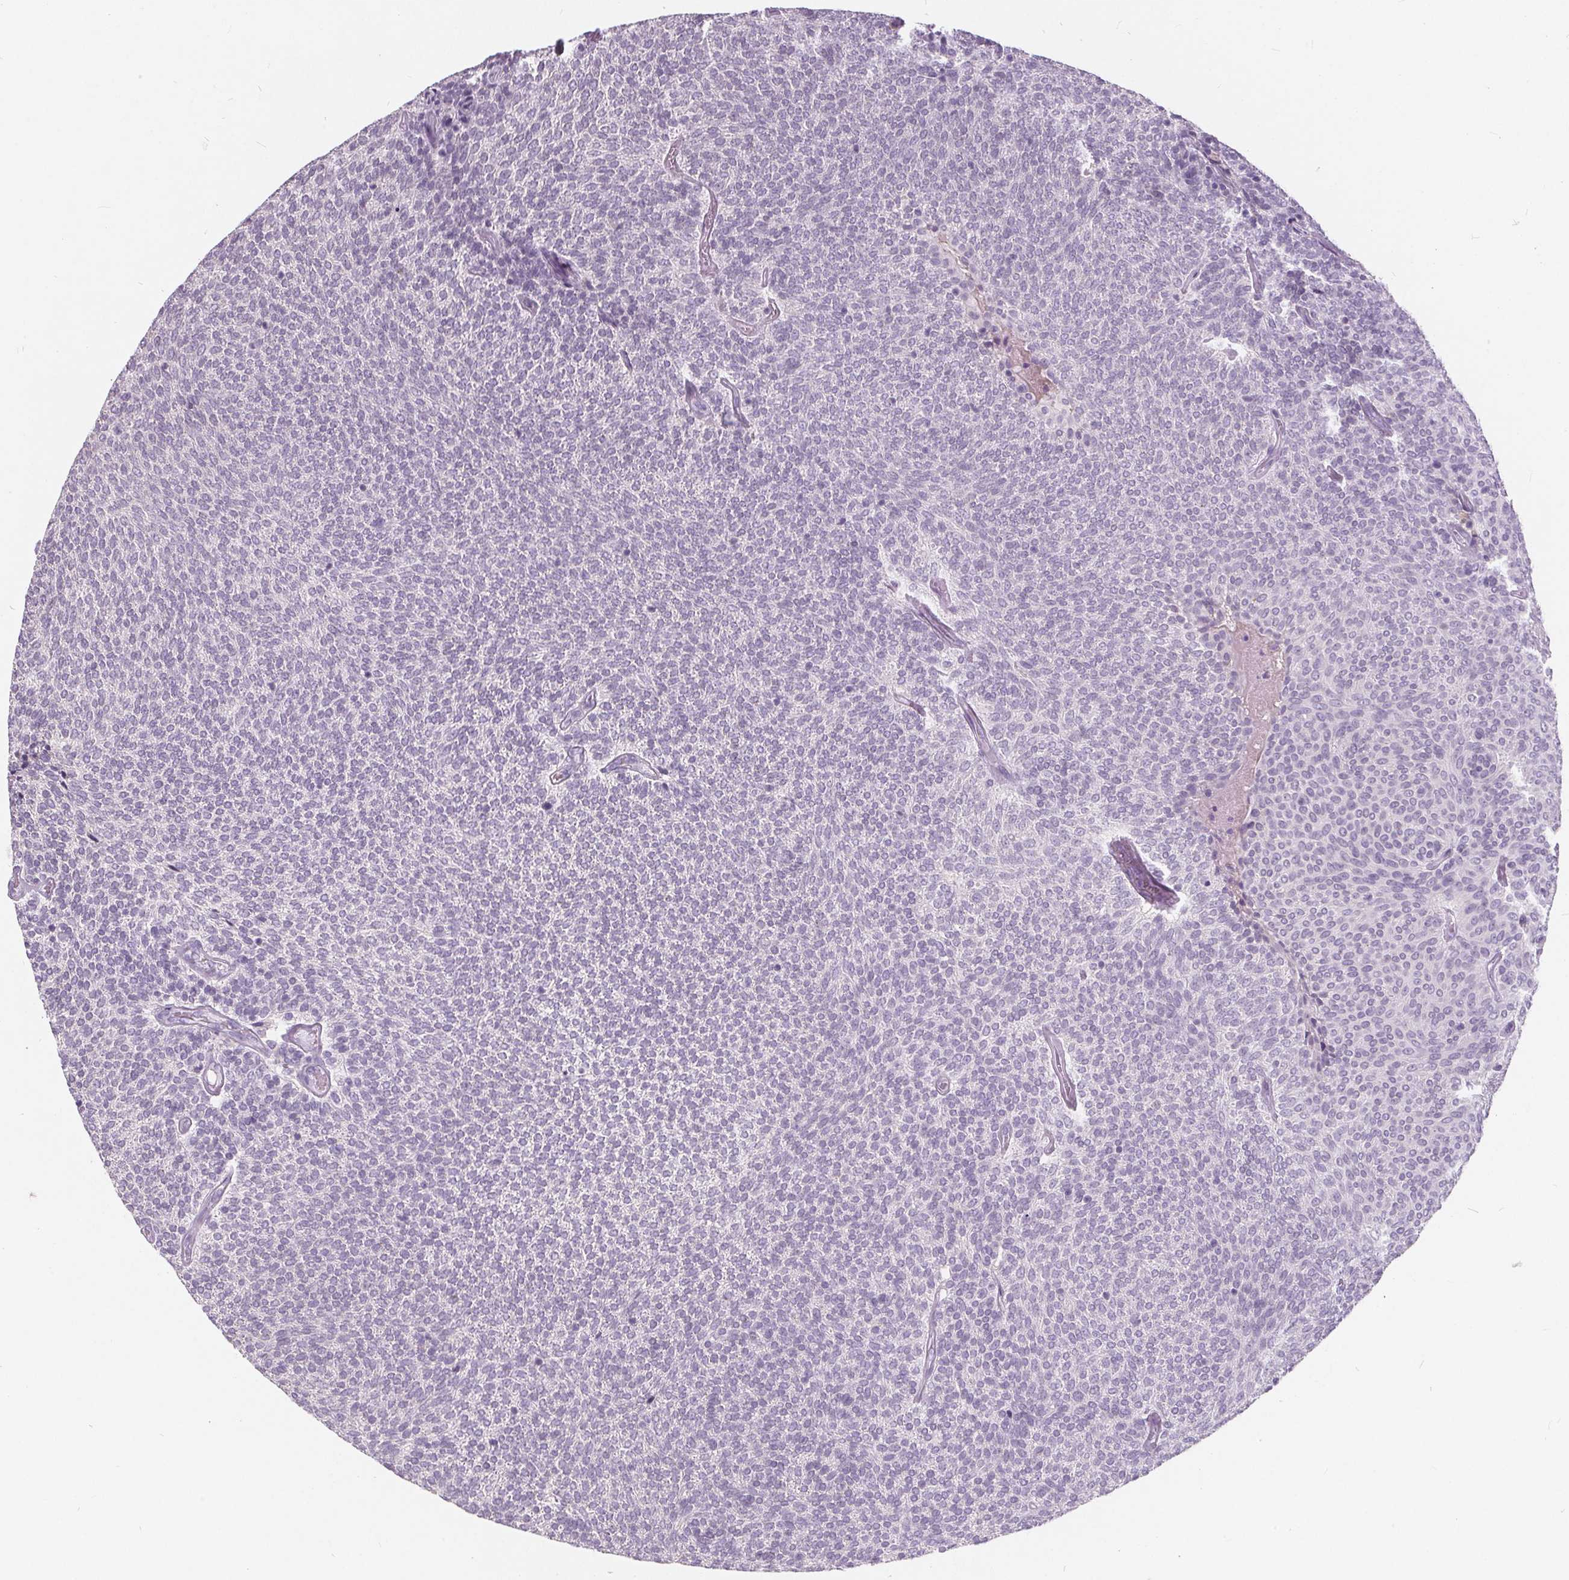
{"staining": {"intensity": "negative", "quantity": "none", "location": "none"}, "tissue": "urothelial cancer", "cell_type": "Tumor cells", "image_type": "cancer", "snomed": [{"axis": "morphology", "description": "Urothelial carcinoma, Low grade"}, {"axis": "topography", "description": "Urinary bladder"}], "caption": "The photomicrograph shows no significant positivity in tumor cells of urothelial carcinoma (low-grade).", "gene": "PLA2G2E", "patient": {"sex": "male", "age": 77}}